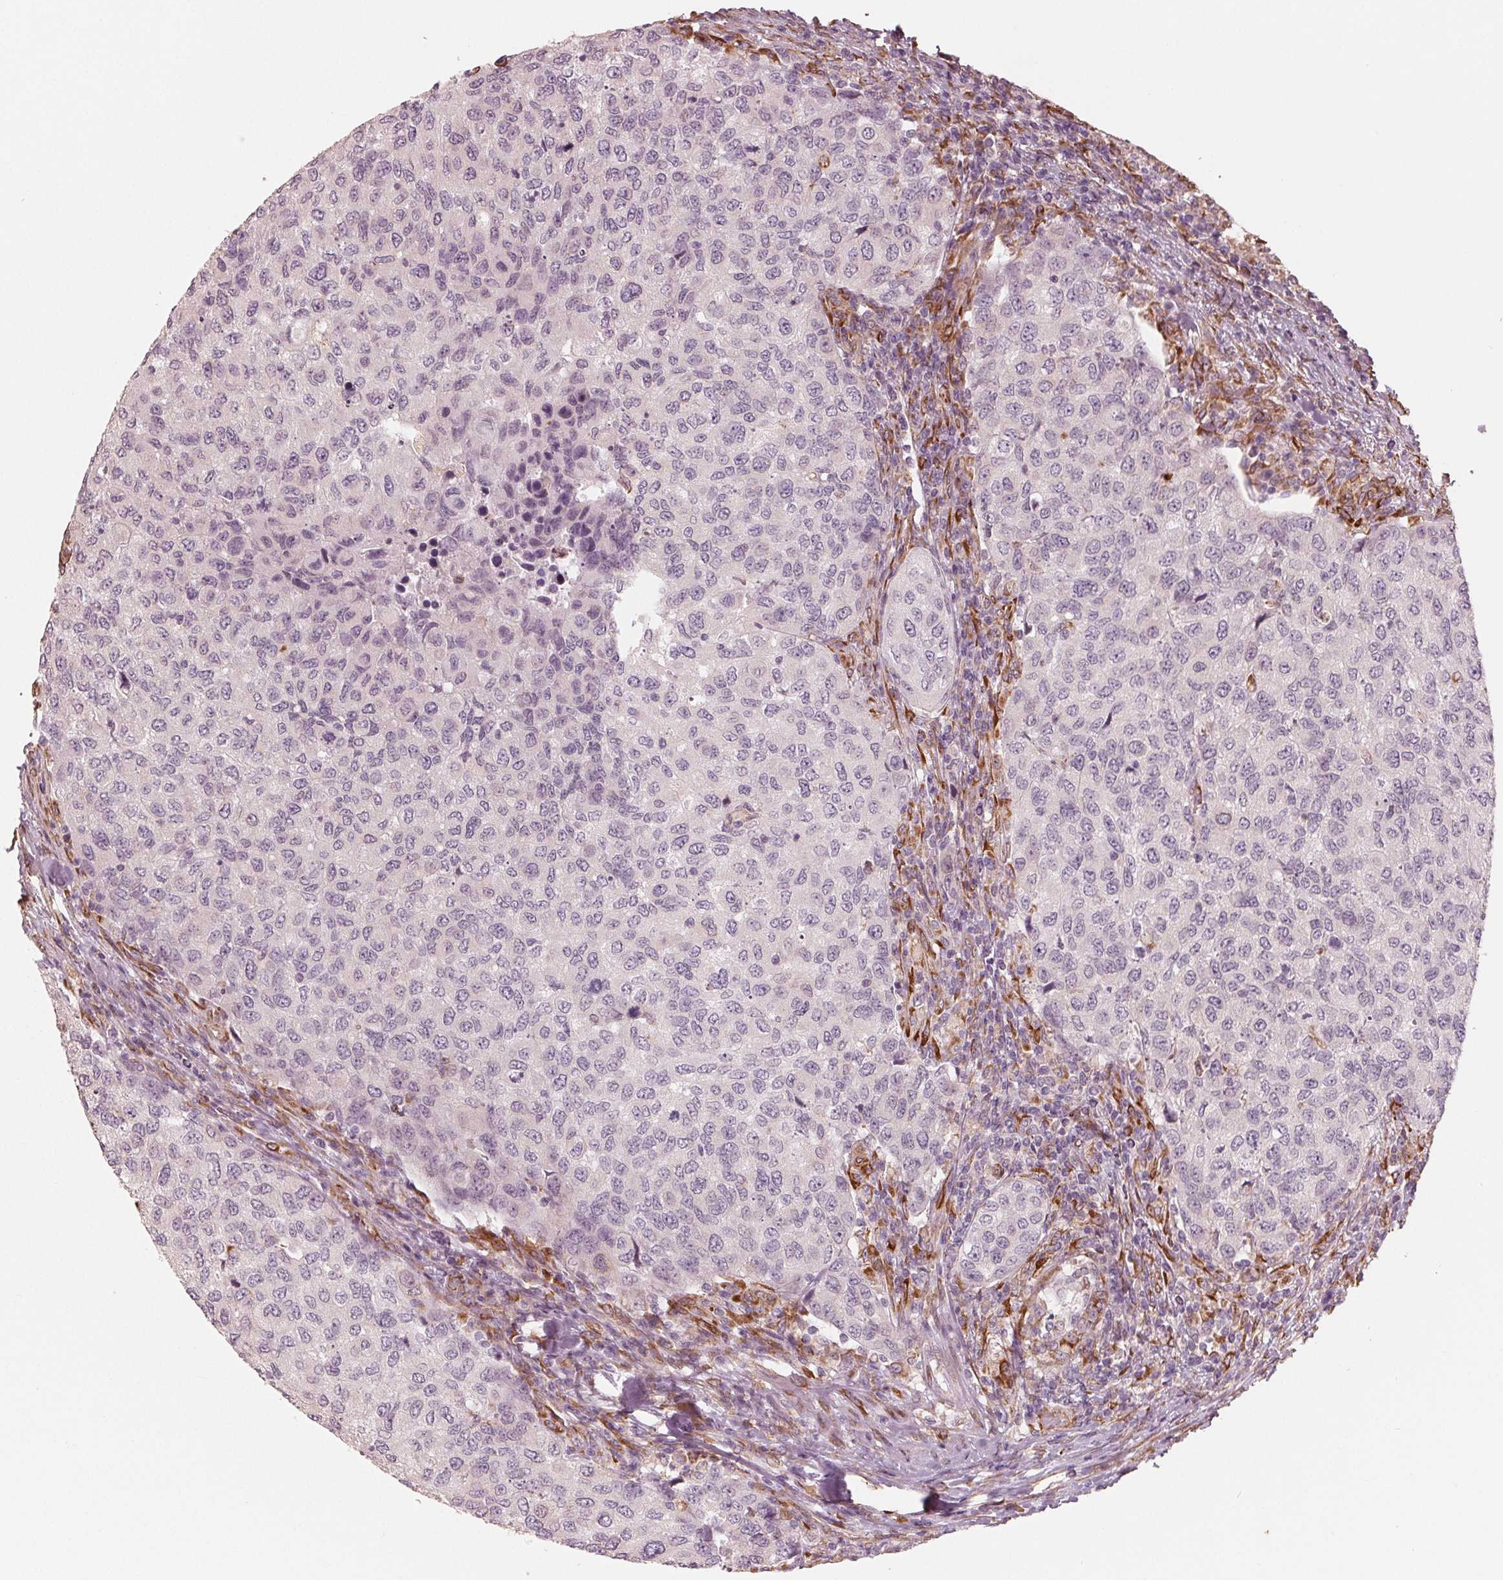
{"staining": {"intensity": "negative", "quantity": "none", "location": "none"}, "tissue": "urothelial cancer", "cell_type": "Tumor cells", "image_type": "cancer", "snomed": [{"axis": "morphology", "description": "Urothelial carcinoma, High grade"}, {"axis": "topography", "description": "Urinary bladder"}], "caption": "This histopathology image is of high-grade urothelial carcinoma stained with immunohistochemistry to label a protein in brown with the nuclei are counter-stained blue. There is no staining in tumor cells. (IHC, brightfield microscopy, high magnification).", "gene": "IKBIP", "patient": {"sex": "female", "age": 78}}